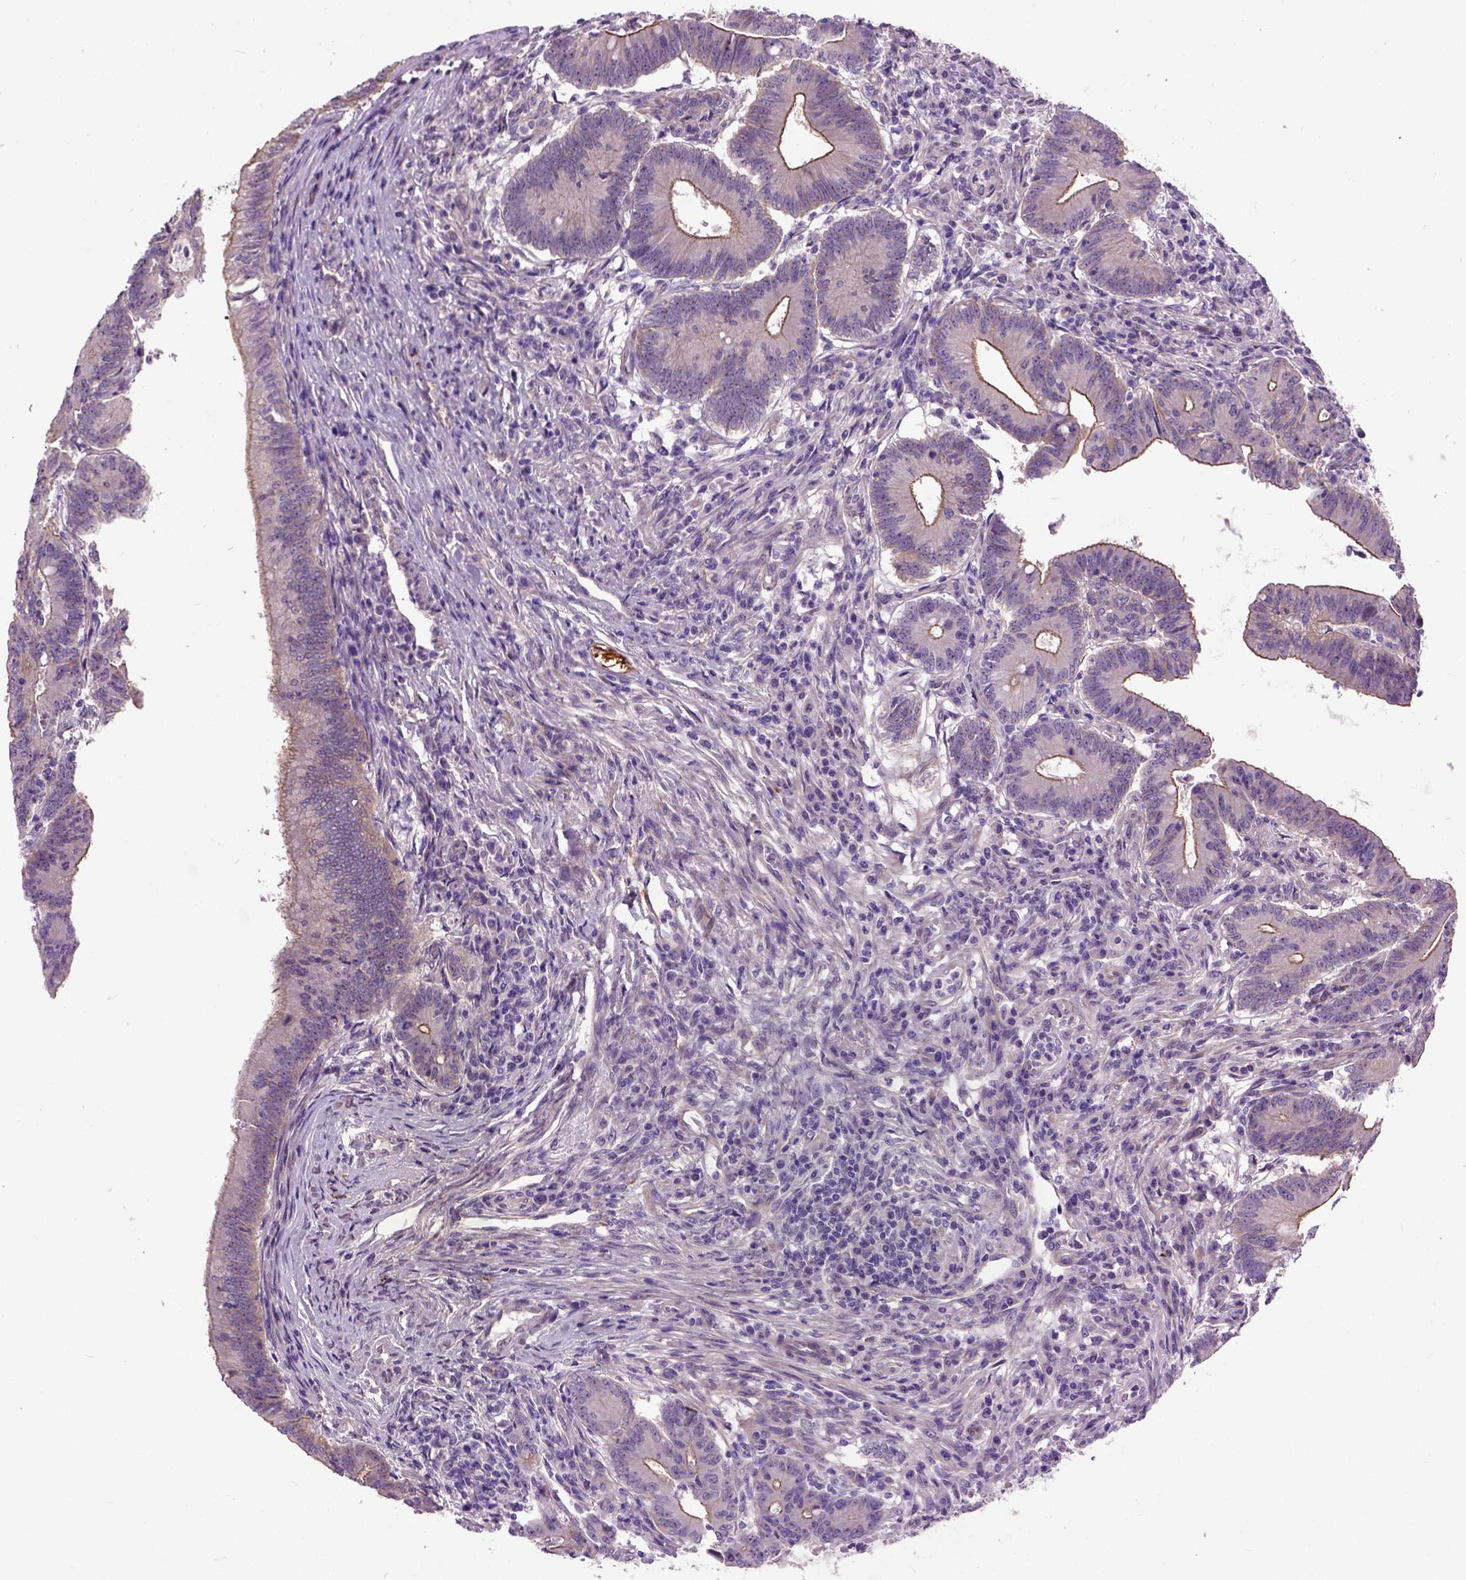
{"staining": {"intensity": "moderate", "quantity": "<25%", "location": "cytoplasmic/membranous"}, "tissue": "colorectal cancer", "cell_type": "Tumor cells", "image_type": "cancer", "snomed": [{"axis": "morphology", "description": "Adenocarcinoma, NOS"}, {"axis": "topography", "description": "Colon"}], "caption": "A high-resolution micrograph shows immunohistochemistry (IHC) staining of colorectal adenocarcinoma, which shows moderate cytoplasmic/membranous positivity in approximately <25% of tumor cells.", "gene": "MAPT", "patient": {"sex": "female", "age": 70}}